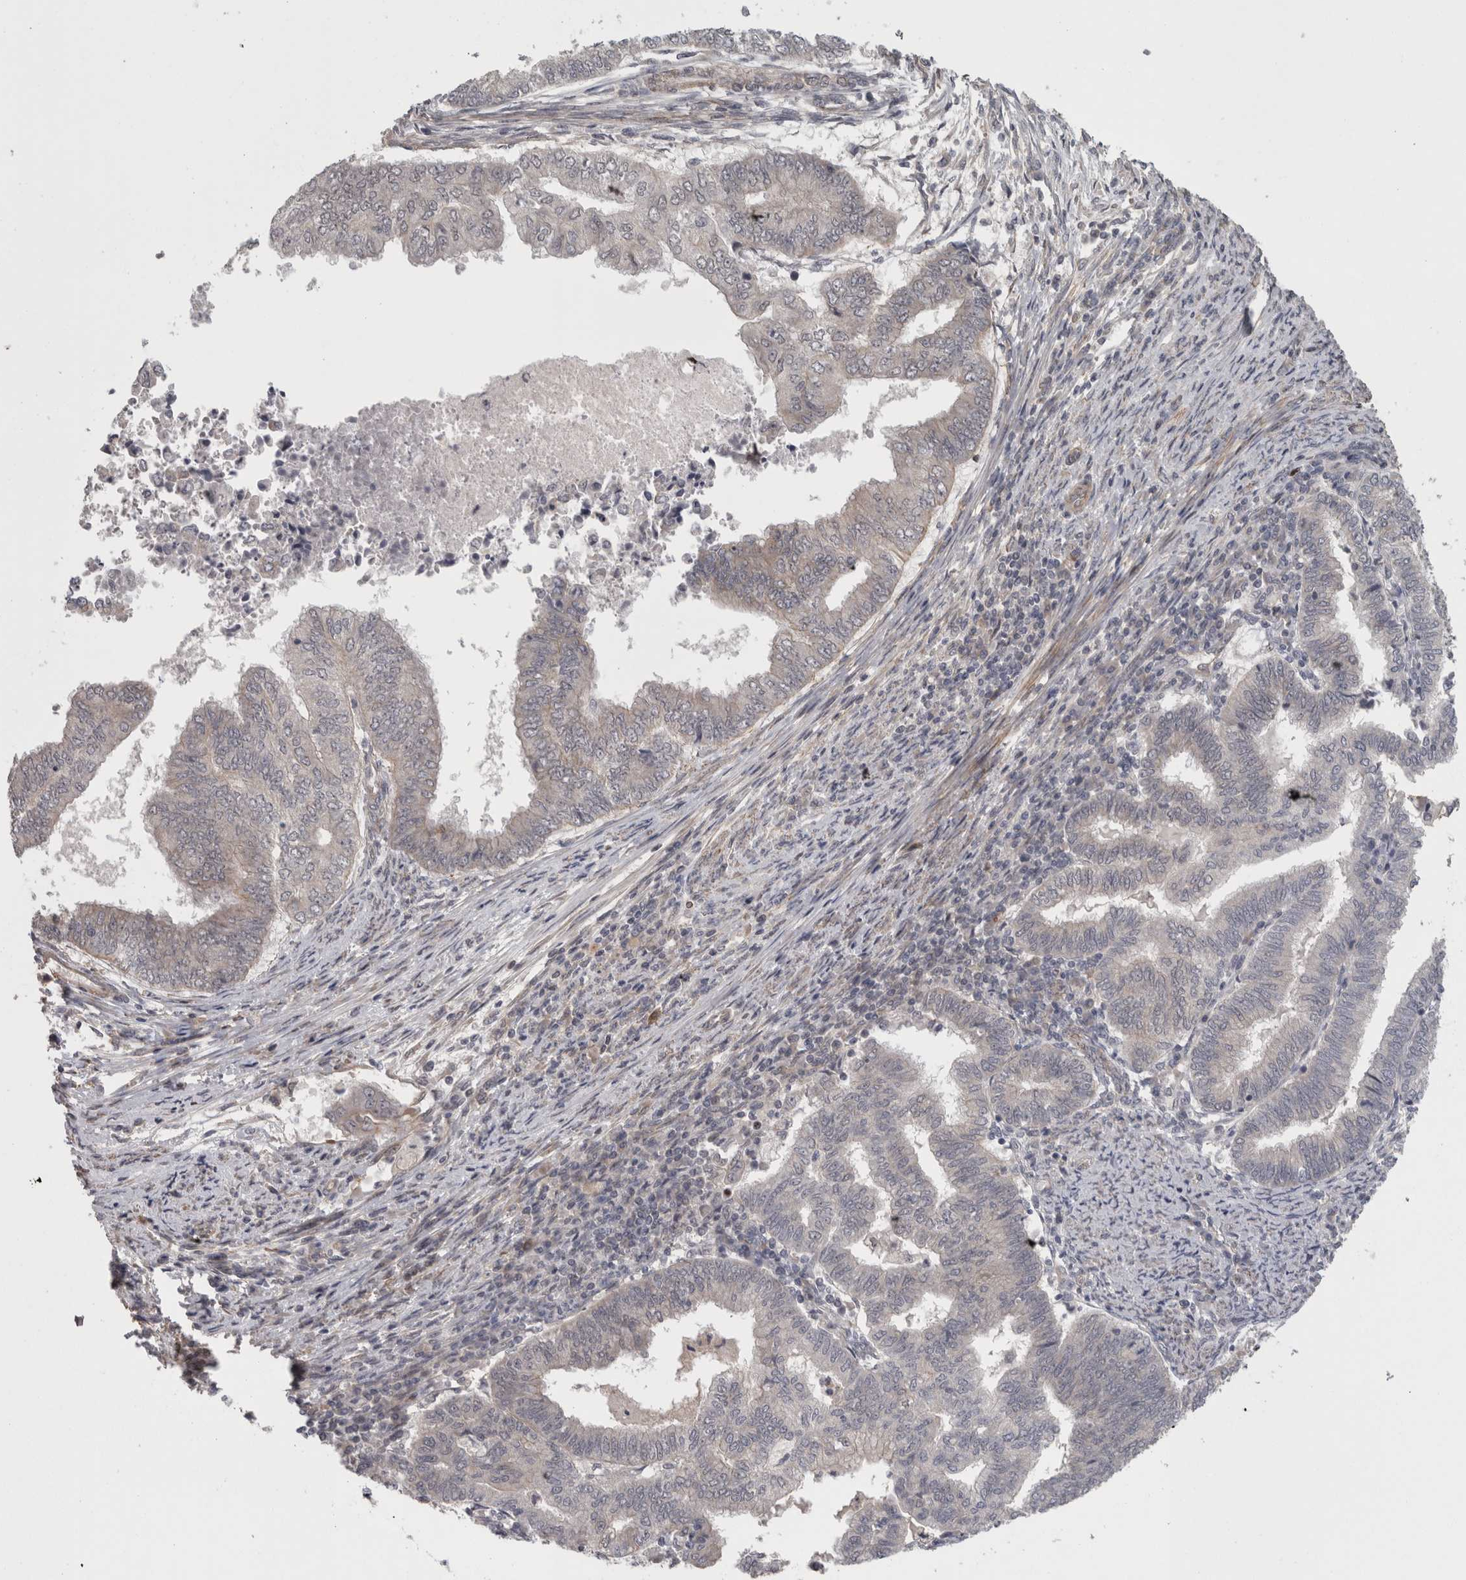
{"staining": {"intensity": "negative", "quantity": "none", "location": "none"}, "tissue": "endometrial cancer", "cell_type": "Tumor cells", "image_type": "cancer", "snomed": [{"axis": "morphology", "description": "Polyp, NOS"}, {"axis": "morphology", "description": "Adenocarcinoma, NOS"}, {"axis": "morphology", "description": "Adenoma, NOS"}, {"axis": "topography", "description": "Endometrium"}], "caption": "This is an IHC micrograph of endometrial cancer (polyp). There is no staining in tumor cells.", "gene": "RMDN1", "patient": {"sex": "female", "age": 79}}